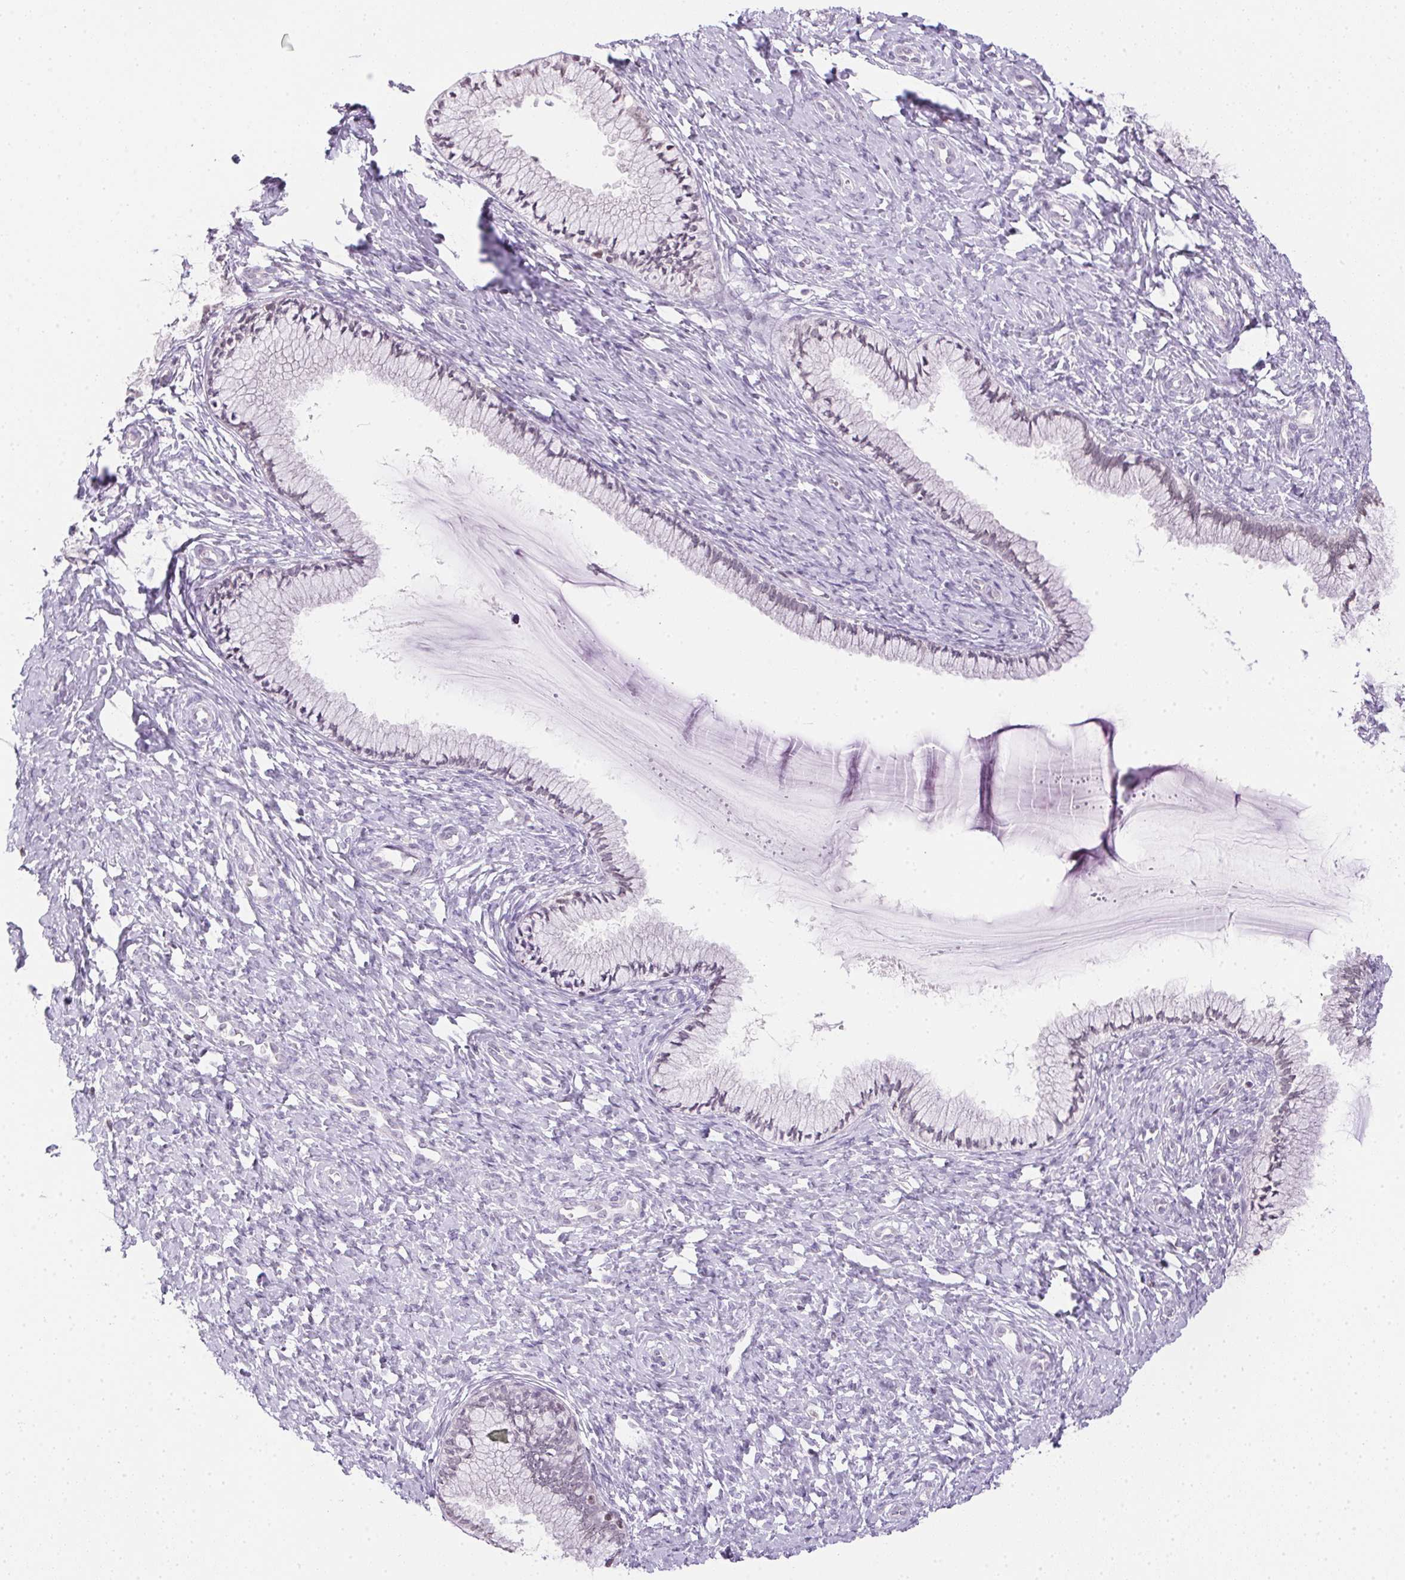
{"staining": {"intensity": "negative", "quantity": "none", "location": "none"}, "tissue": "cervix", "cell_type": "Glandular cells", "image_type": "normal", "snomed": [{"axis": "morphology", "description": "Normal tissue, NOS"}, {"axis": "topography", "description": "Cervix"}], "caption": "Immunohistochemistry (IHC) of benign human cervix reveals no expression in glandular cells.", "gene": "PRL", "patient": {"sex": "female", "age": 37}}